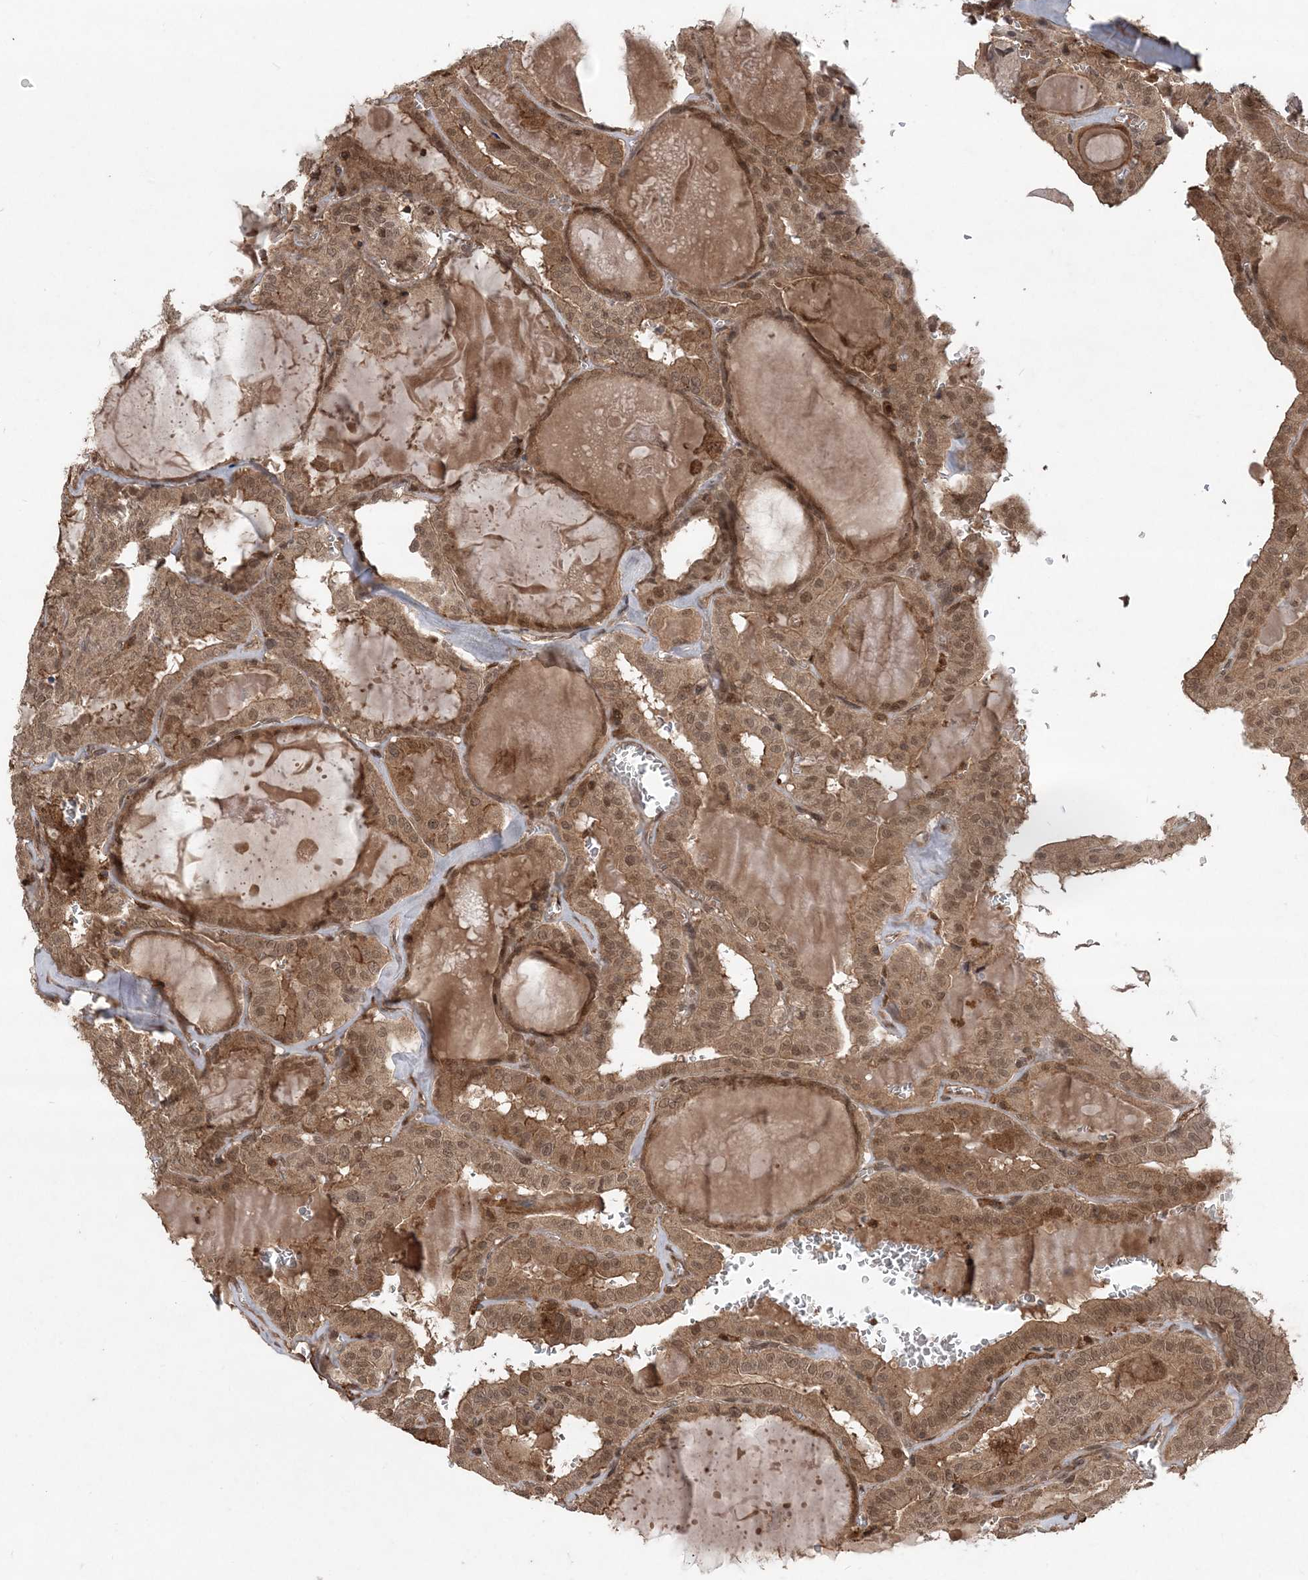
{"staining": {"intensity": "moderate", "quantity": ">75%", "location": "cytoplasmic/membranous,nuclear"}, "tissue": "thyroid cancer", "cell_type": "Tumor cells", "image_type": "cancer", "snomed": [{"axis": "morphology", "description": "Papillary adenocarcinoma, NOS"}, {"axis": "topography", "description": "Thyroid gland"}], "caption": "Immunohistochemical staining of human thyroid cancer (papillary adenocarcinoma) shows medium levels of moderate cytoplasmic/membranous and nuclear protein positivity in approximately >75% of tumor cells.", "gene": "LACC1", "patient": {"sex": "male", "age": 52}}